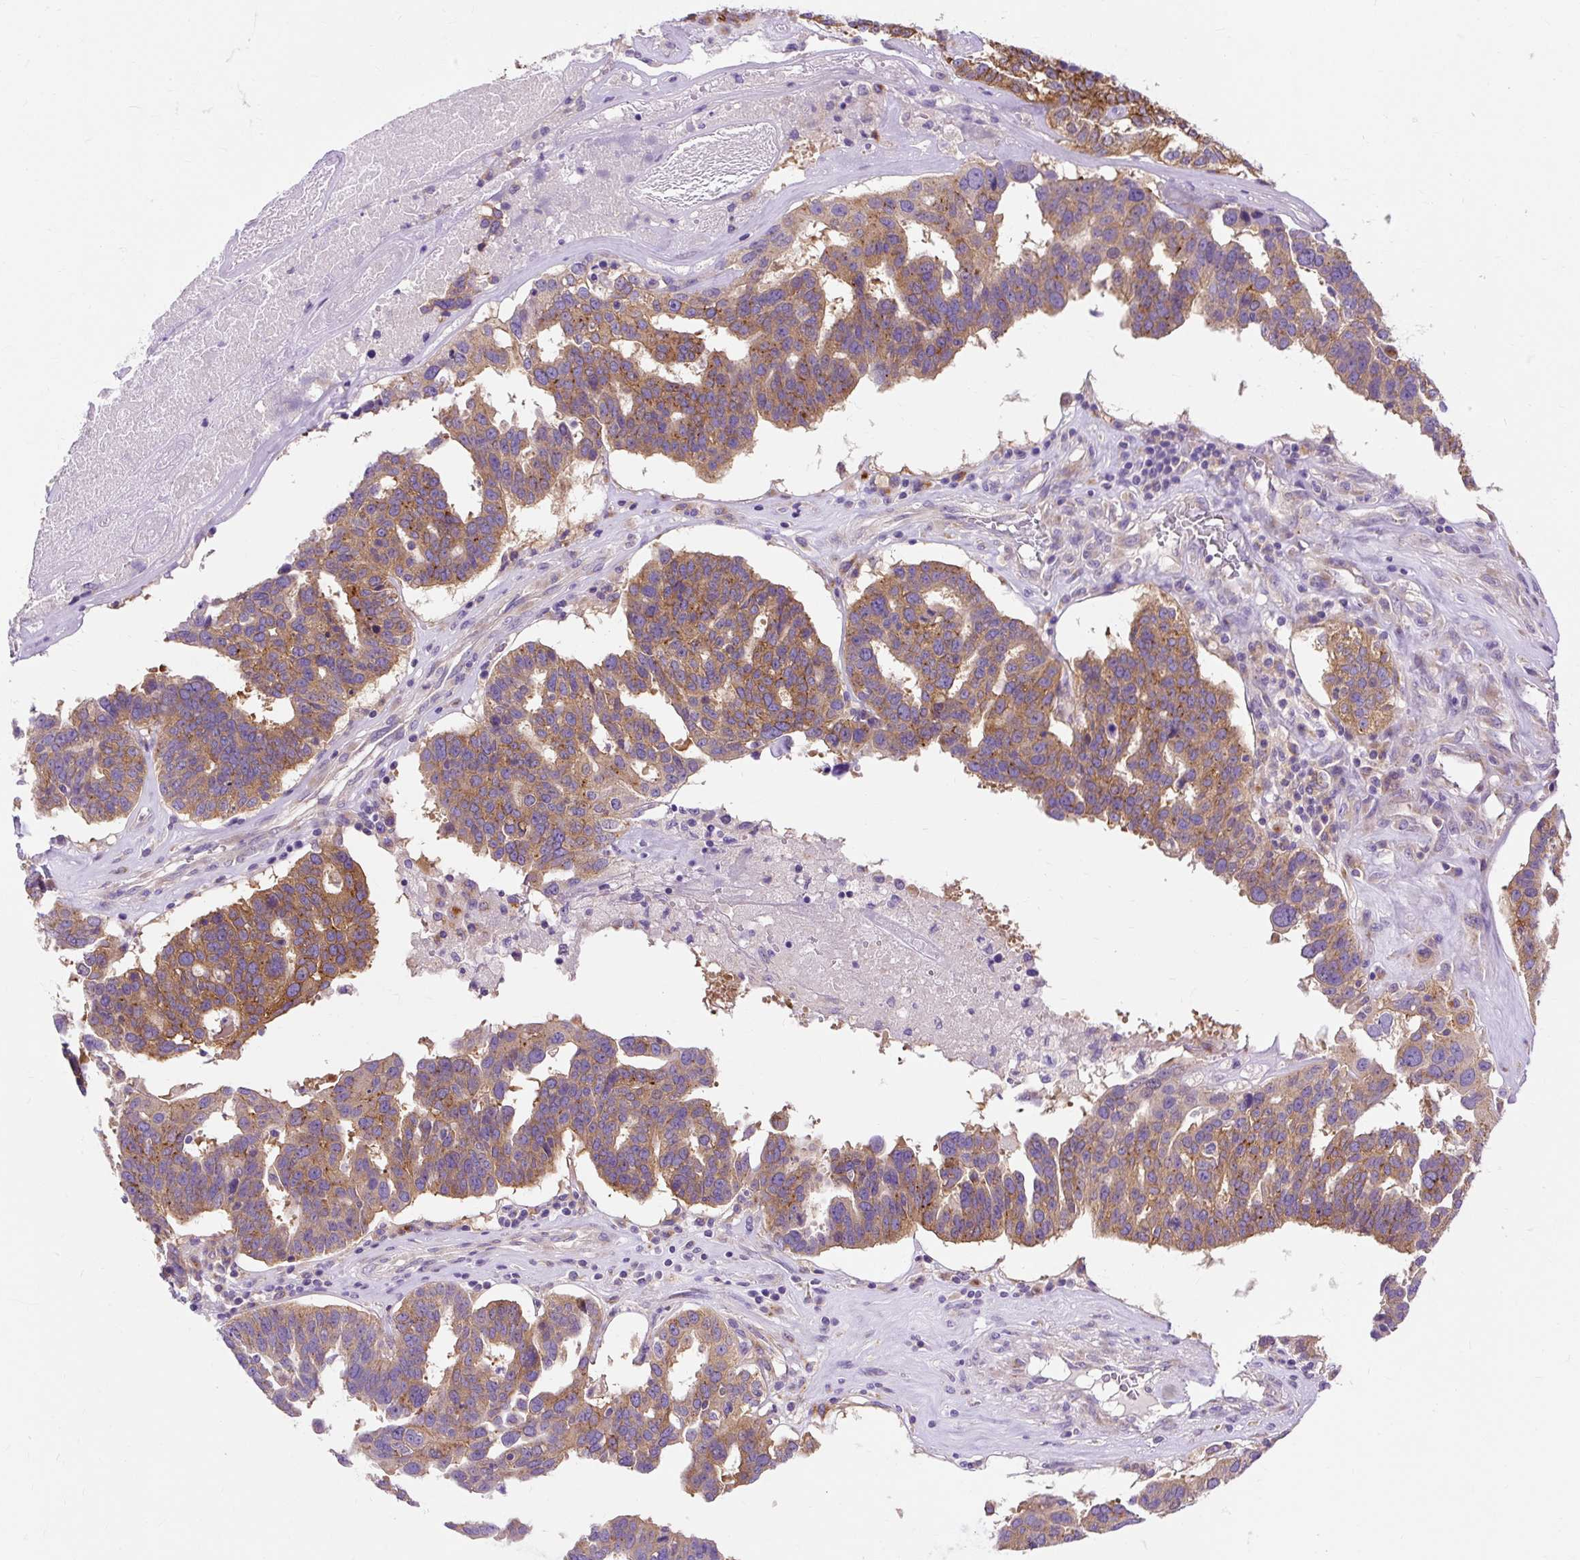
{"staining": {"intensity": "moderate", "quantity": ">75%", "location": "cytoplasmic/membranous"}, "tissue": "ovarian cancer", "cell_type": "Tumor cells", "image_type": "cancer", "snomed": [{"axis": "morphology", "description": "Cystadenocarcinoma, serous, NOS"}, {"axis": "topography", "description": "Ovary"}], "caption": "Immunohistochemistry photomicrograph of neoplastic tissue: ovarian cancer (serous cystadenocarcinoma) stained using immunohistochemistry (IHC) displays medium levels of moderate protein expression localized specifically in the cytoplasmic/membranous of tumor cells, appearing as a cytoplasmic/membranous brown color.", "gene": "OR4K15", "patient": {"sex": "female", "age": 59}}